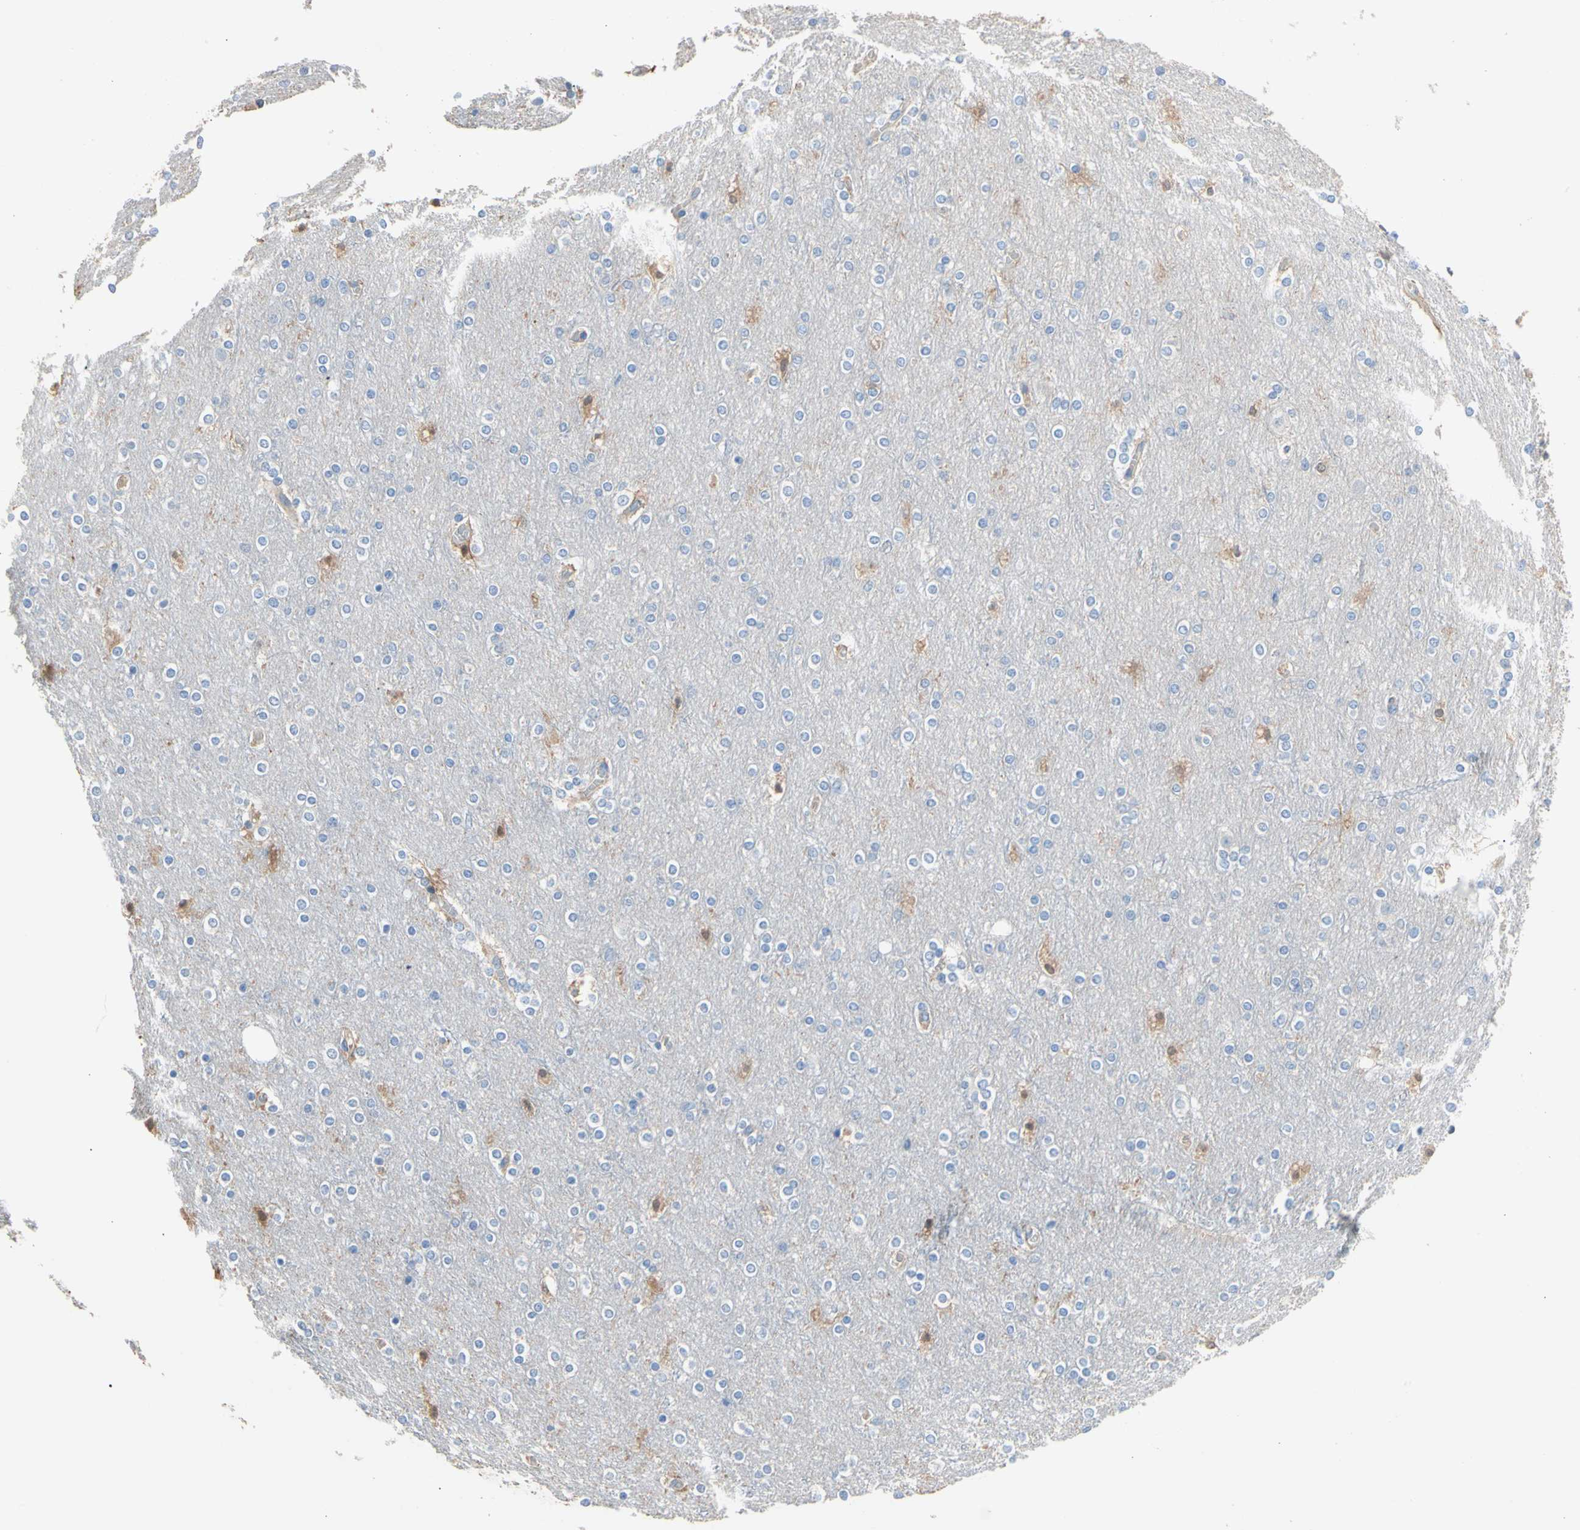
{"staining": {"intensity": "negative", "quantity": "none", "location": "none"}, "tissue": "cerebral cortex", "cell_type": "Endothelial cells", "image_type": "normal", "snomed": [{"axis": "morphology", "description": "Normal tissue, NOS"}, {"axis": "topography", "description": "Cerebral cortex"}], "caption": "Endothelial cells are negative for protein expression in benign human cerebral cortex. (Stains: DAB (3,3'-diaminobenzidine) immunohistochemistry (IHC) with hematoxylin counter stain, Microscopy: brightfield microscopy at high magnification).", "gene": "BBOX1", "patient": {"sex": "female", "age": 54}}